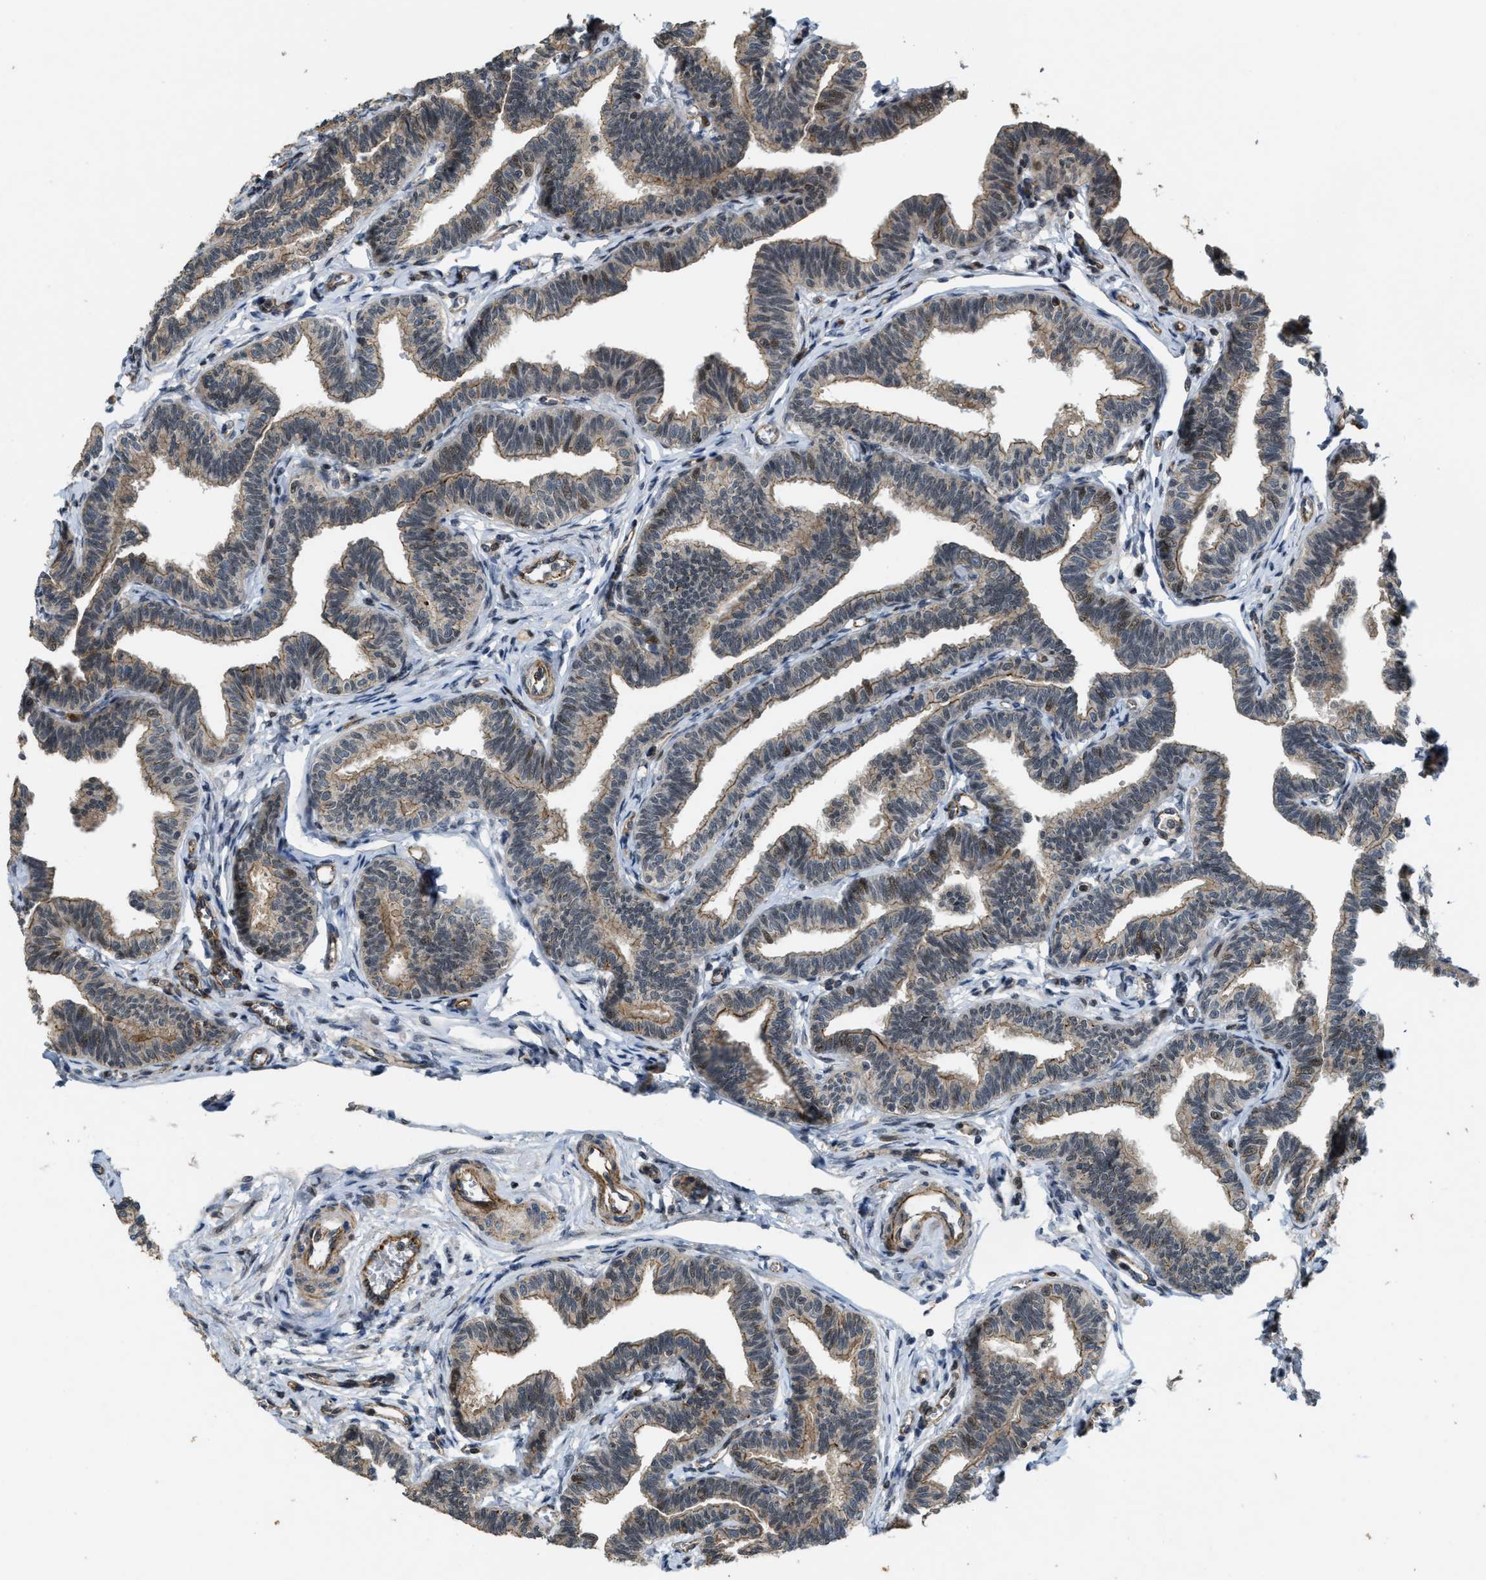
{"staining": {"intensity": "moderate", "quantity": "25%-75%", "location": "cytoplasmic/membranous,nuclear"}, "tissue": "fallopian tube", "cell_type": "Glandular cells", "image_type": "normal", "snomed": [{"axis": "morphology", "description": "Normal tissue, NOS"}, {"axis": "topography", "description": "Fallopian tube"}, {"axis": "topography", "description": "Ovary"}], "caption": "This is an image of immunohistochemistry (IHC) staining of unremarkable fallopian tube, which shows moderate expression in the cytoplasmic/membranous,nuclear of glandular cells.", "gene": "DPF2", "patient": {"sex": "female", "age": 23}}